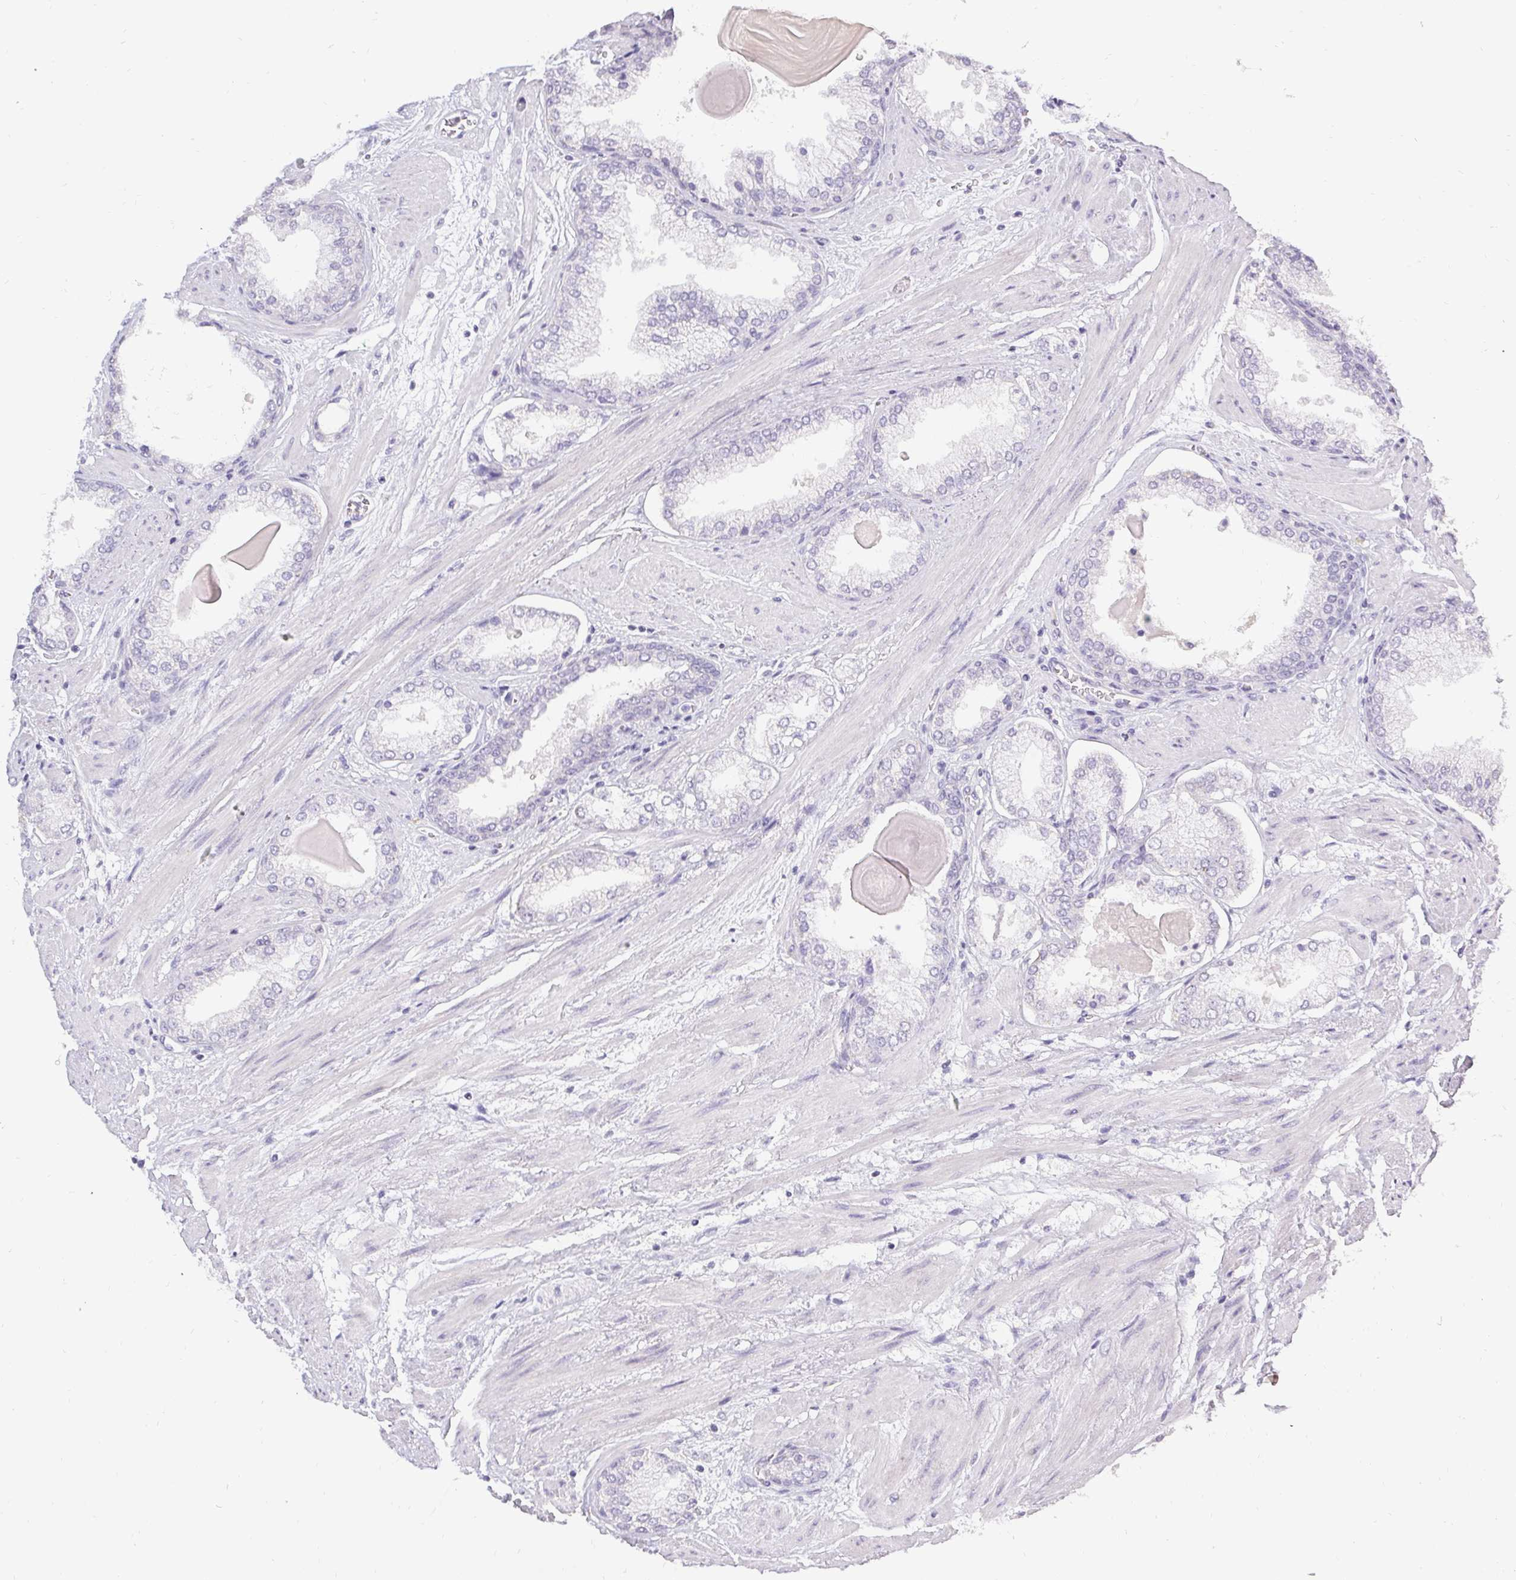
{"staining": {"intensity": "negative", "quantity": "none", "location": "none"}, "tissue": "prostate cancer", "cell_type": "Tumor cells", "image_type": "cancer", "snomed": [{"axis": "morphology", "description": "Adenocarcinoma, Low grade"}, {"axis": "topography", "description": "Prostate"}], "caption": "Protein analysis of prostate cancer demonstrates no significant positivity in tumor cells. Nuclei are stained in blue.", "gene": "PMEL", "patient": {"sex": "male", "age": 64}}